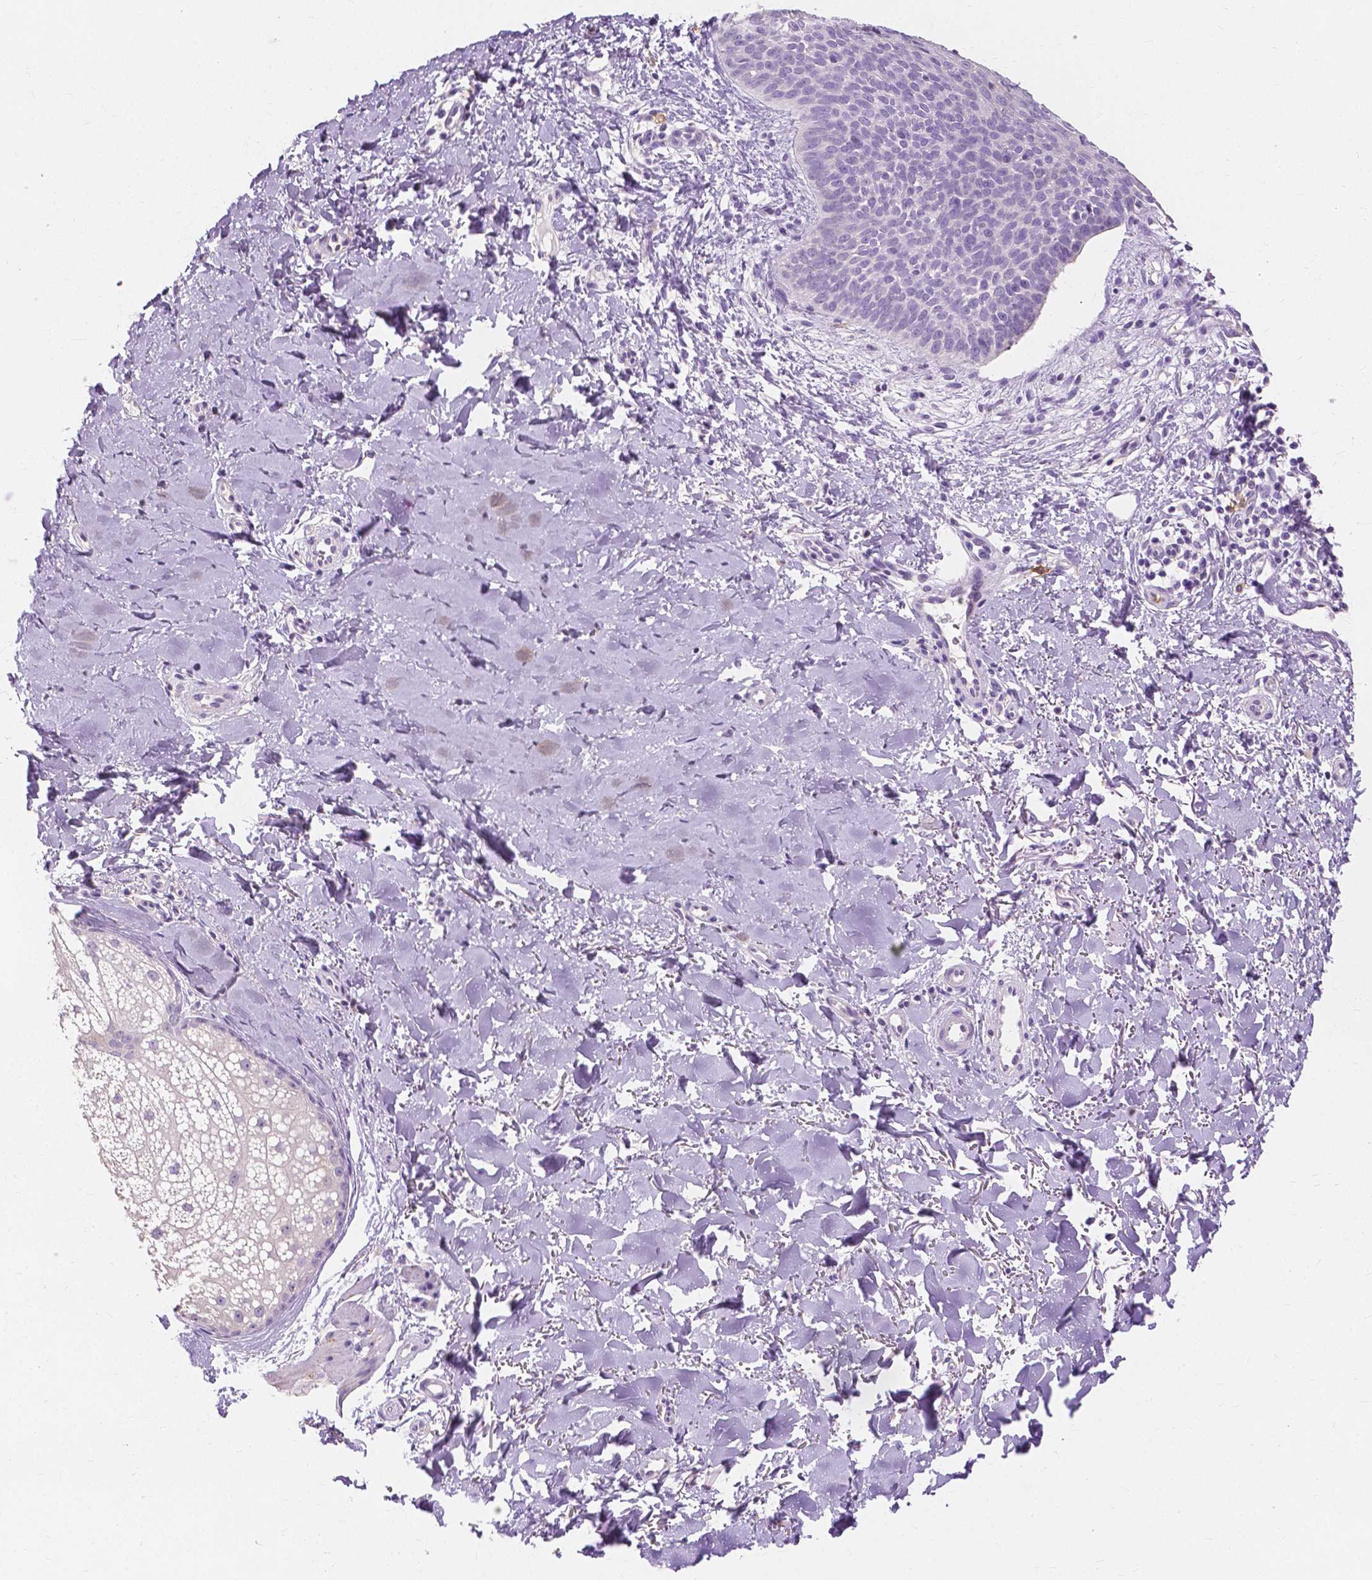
{"staining": {"intensity": "negative", "quantity": "none", "location": "none"}, "tissue": "skin cancer", "cell_type": "Tumor cells", "image_type": "cancer", "snomed": [{"axis": "morphology", "description": "Basal cell carcinoma"}, {"axis": "topography", "description": "Skin"}], "caption": "The image reveals no significant expression in tumor cells of basal cell carcinoma (skin).", "gene": "CXCR2", "patient": {"sex": "male", "age": 57}}